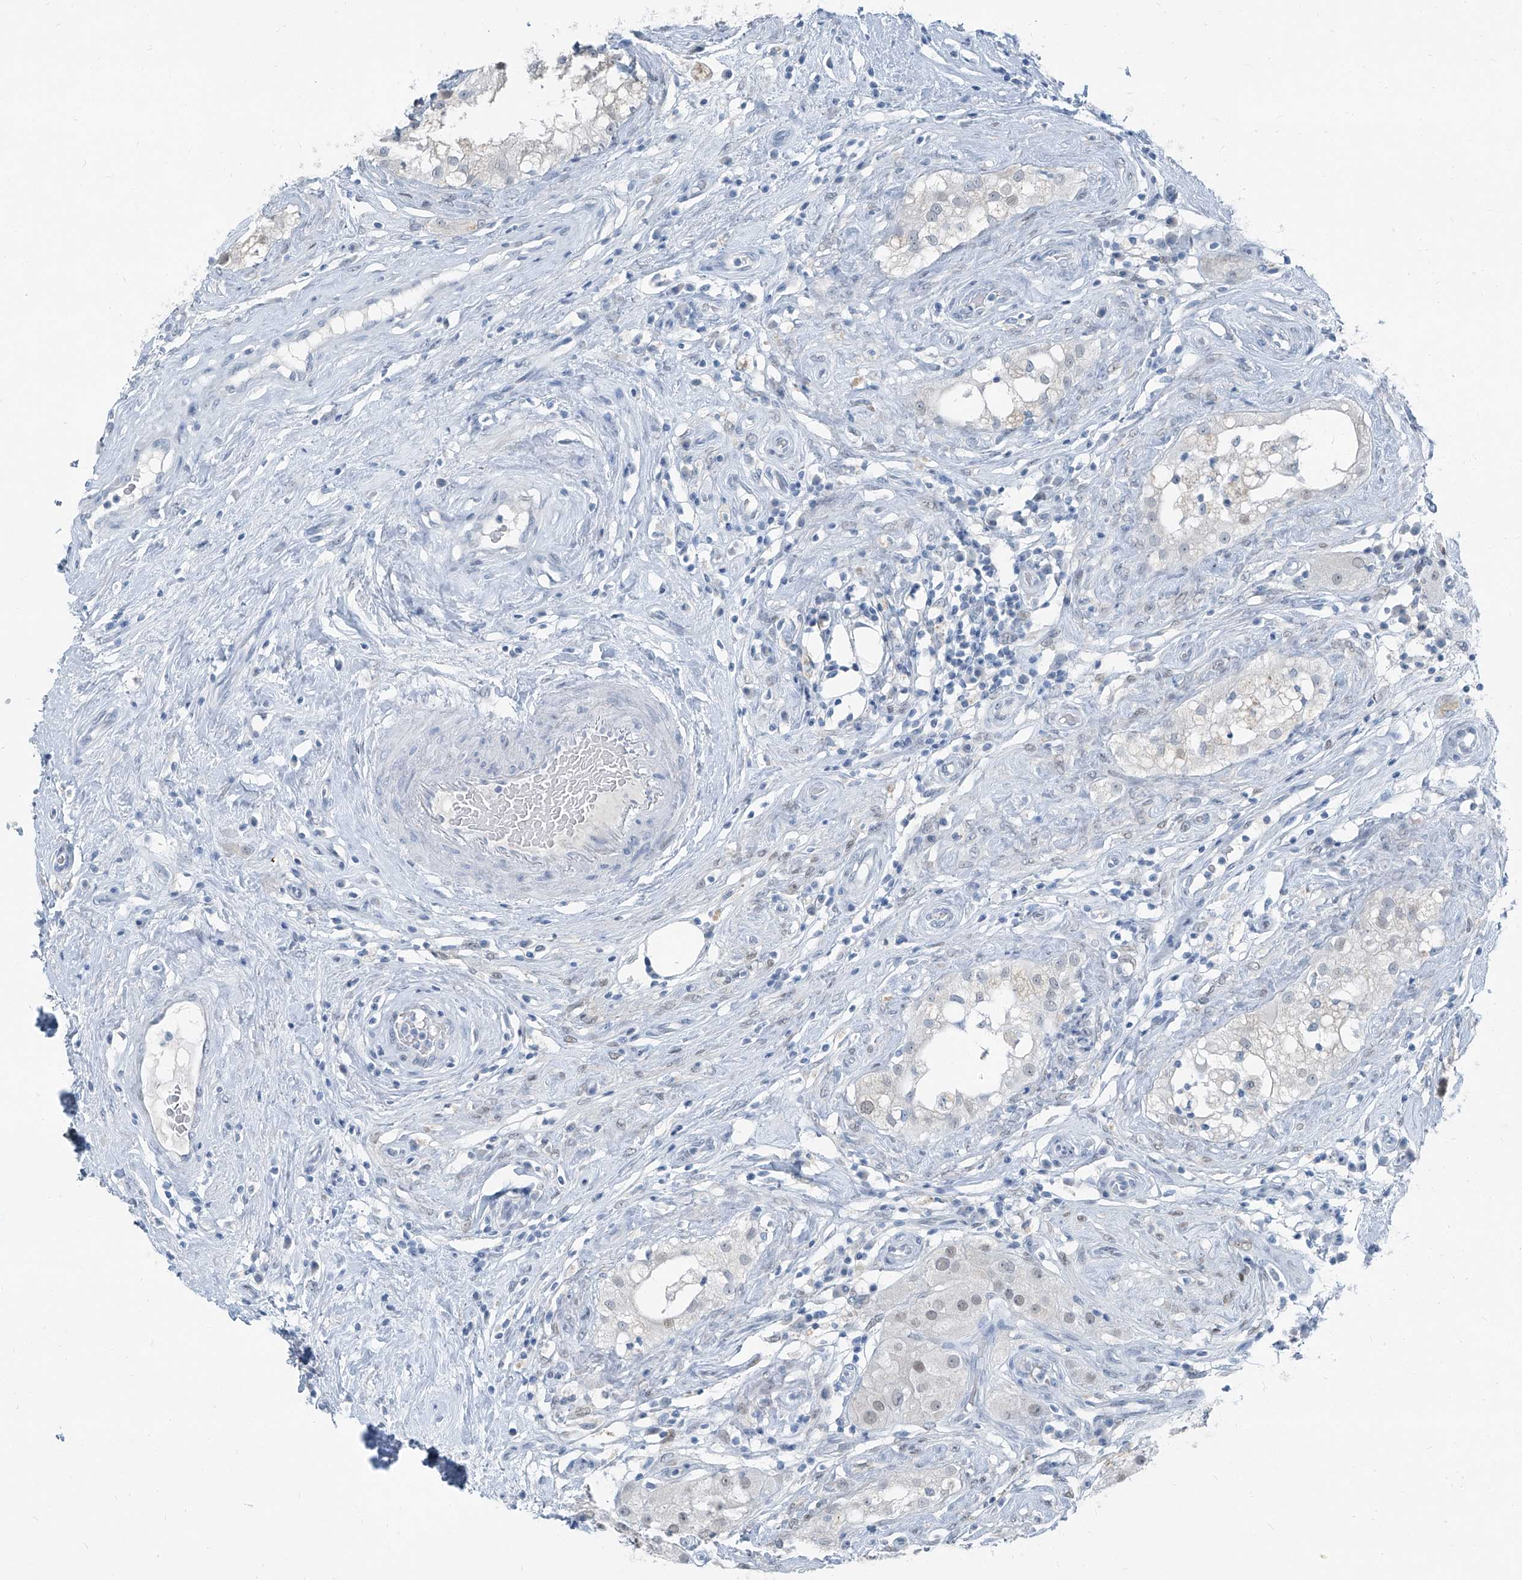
{"staining": {"intensity": "weak", "quantity": "<25%", "location": "nuclear"}, "tissue": "testis", "cell_type": "Cells in seminiferous ducts", "image_type": "normal", "snomed": [{"axis": "morphology", "description": "Normal tissue, NOS"}, {"axis": "topography", "description": "Testis"}], "caption": "Human testis stained for a protein using IHC shows no expression in cells in seminiferous ducts.", "gene": "RGN", "patient": {"sex": "male", "age": 84}}